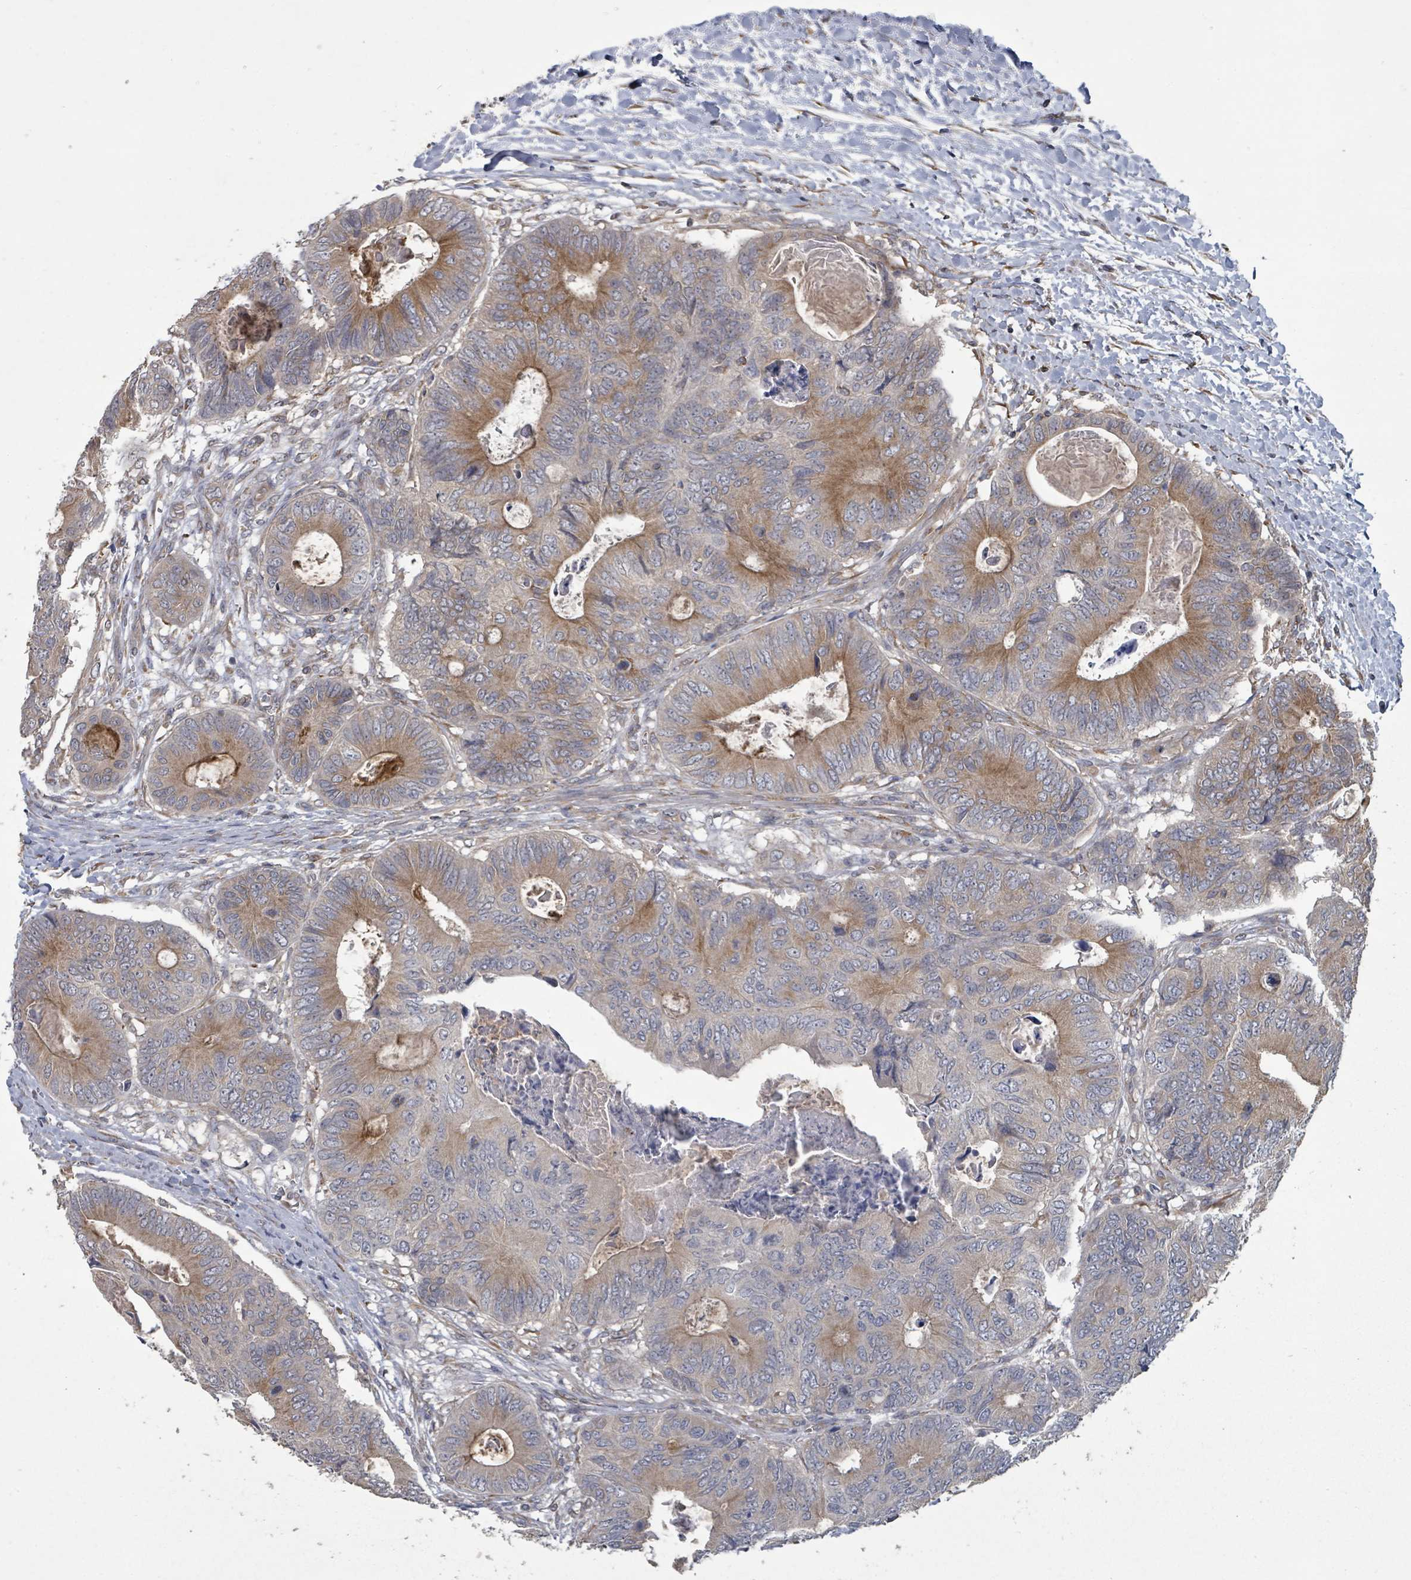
{"staining": {"intensity": "moderate", "quantity": "25%-75%", "location": "cytoplasmic/membranous"}, "tissue": "colorectal cancer", "cell_type": "Tumor cells", "image_type": "cancer", "snomed": [{"axis": "morphology", "description": "Adenocarcinoma, NOS"}, {"axis": "topography", "description": "Colon"}], "caption": "Brown immunohistochemical staining in colorectal cancer (adenocarcinoma) exhibits moderate cytoplasmic/membranous expression in approximately 25%-75% of tumor cells.", "gene": "SLC9A7", "patient": {"sex": "male", "age": 85}}